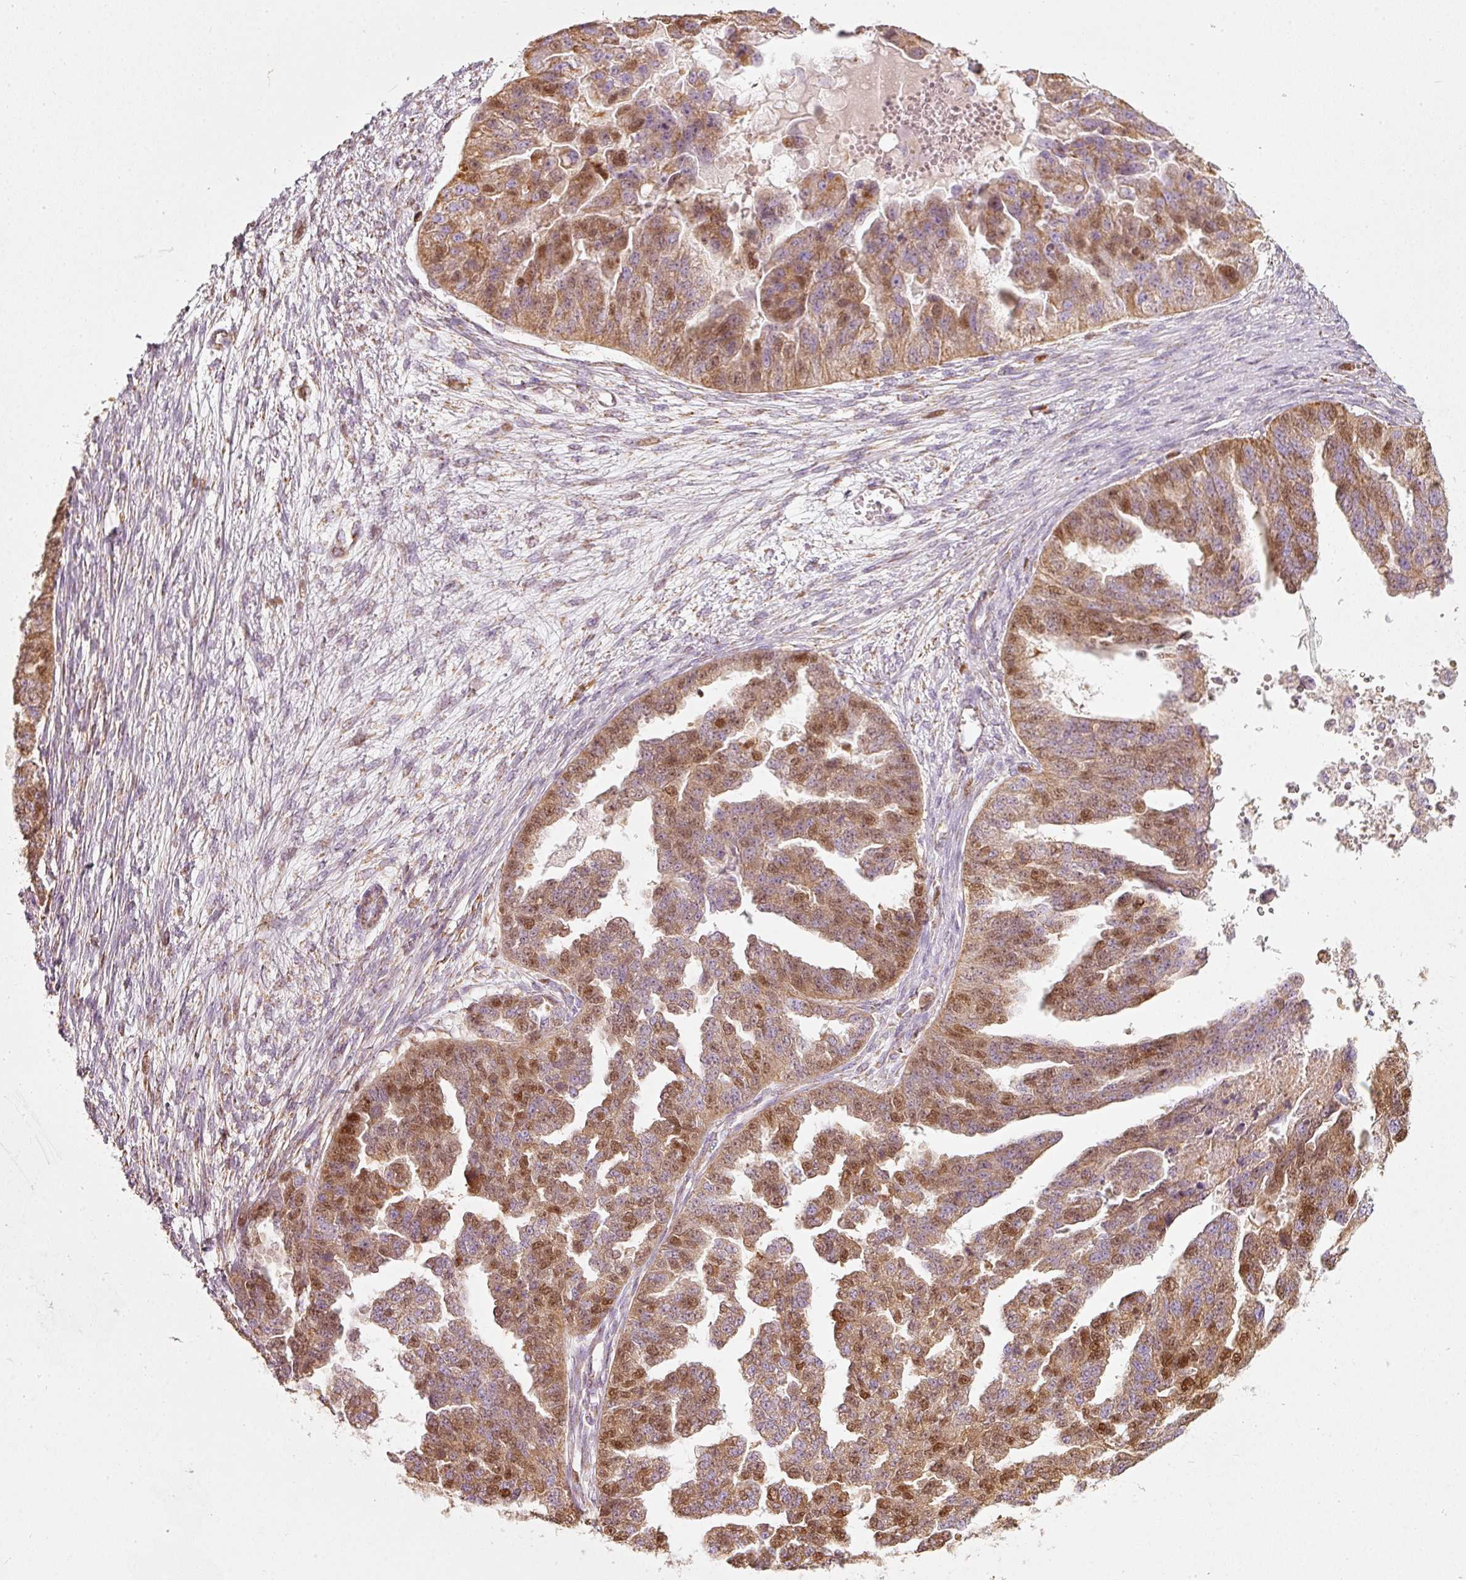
{"staining": {"intensity": "moderate", "quantity": ">75%", "location": "cytoplasmic/membranous,nuclear"}, "tissue": "ovarian cancer", "cell_type": "Tumor cells", "image_type": "cancer", "snomed": [{"axis": "morphology", "description": "Cystadenocarcinoma, serous, NOS"}, {"axis": "topography", "description": "Ovary"}], "caption": "Brown immunohistochemical staining in ovarian cancer exhibits moderate cytoplasmic/membranous and nuclear expression in about >75% of tumor cells. The protein is shown in brown color, while the nuclei are stained blue.", "gene": "DUT", "patient": {"sex": "female", "age": 58}}